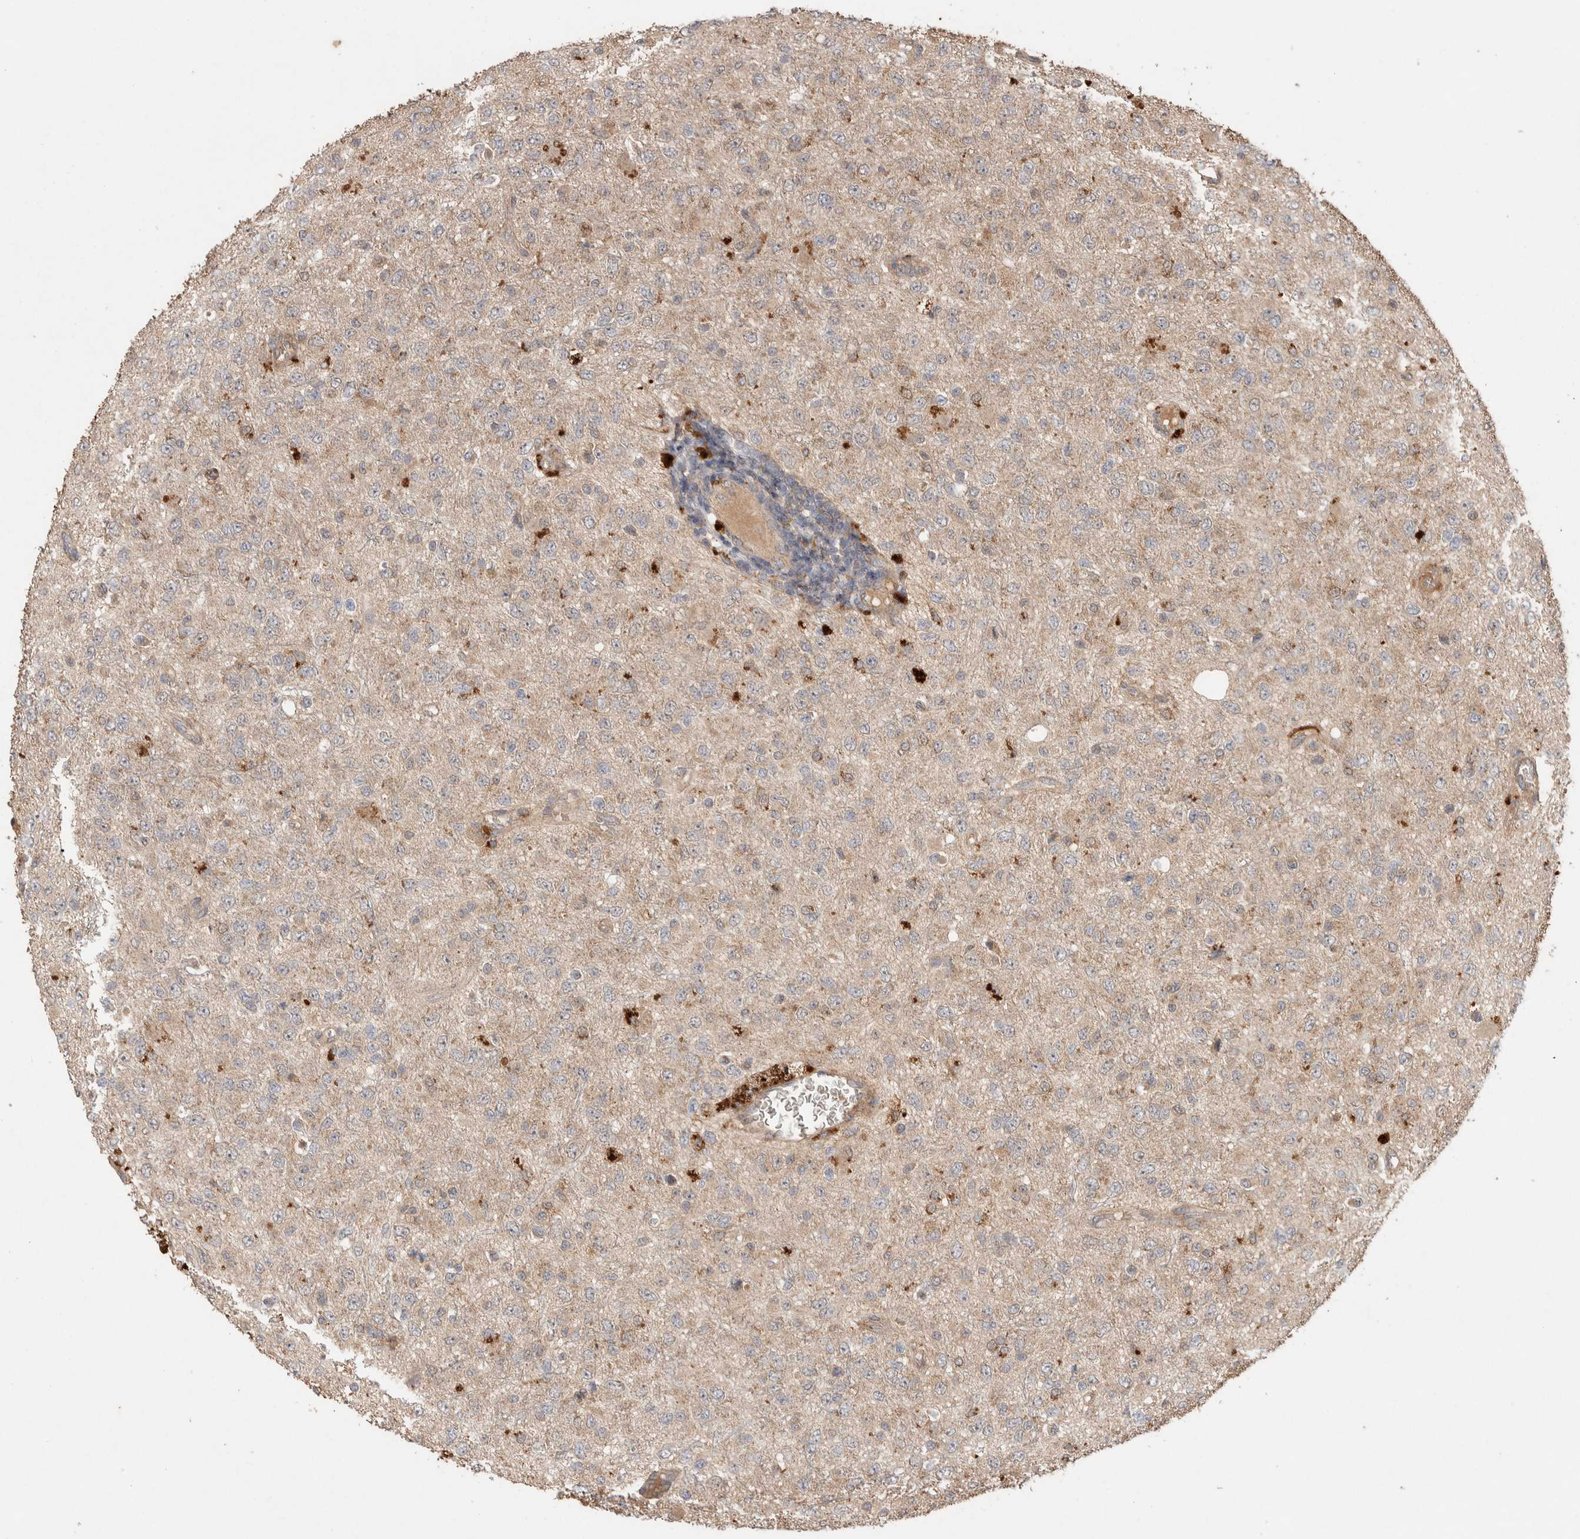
{"staining": {"intensity": "strong", "quantity": "<25%", "location": "cytoplasmic/membranous"}, "tissue": "glioma", "cell_type": "Tumor cells", "image_type": "cancer", "snomed": [{"axis": "morphology", "description": "Glioma, malignant, High grade"}, {"axis": "topography", "description": "pancreas cauda"}], "caption": "This is a histology image of immunohistochemistry staining of glioma, which shows strong expression in the cytoplasmic/membranous of tumor cells.", "gene": "KCNJ5", "patient": {"sex": "male", "age": 60}}